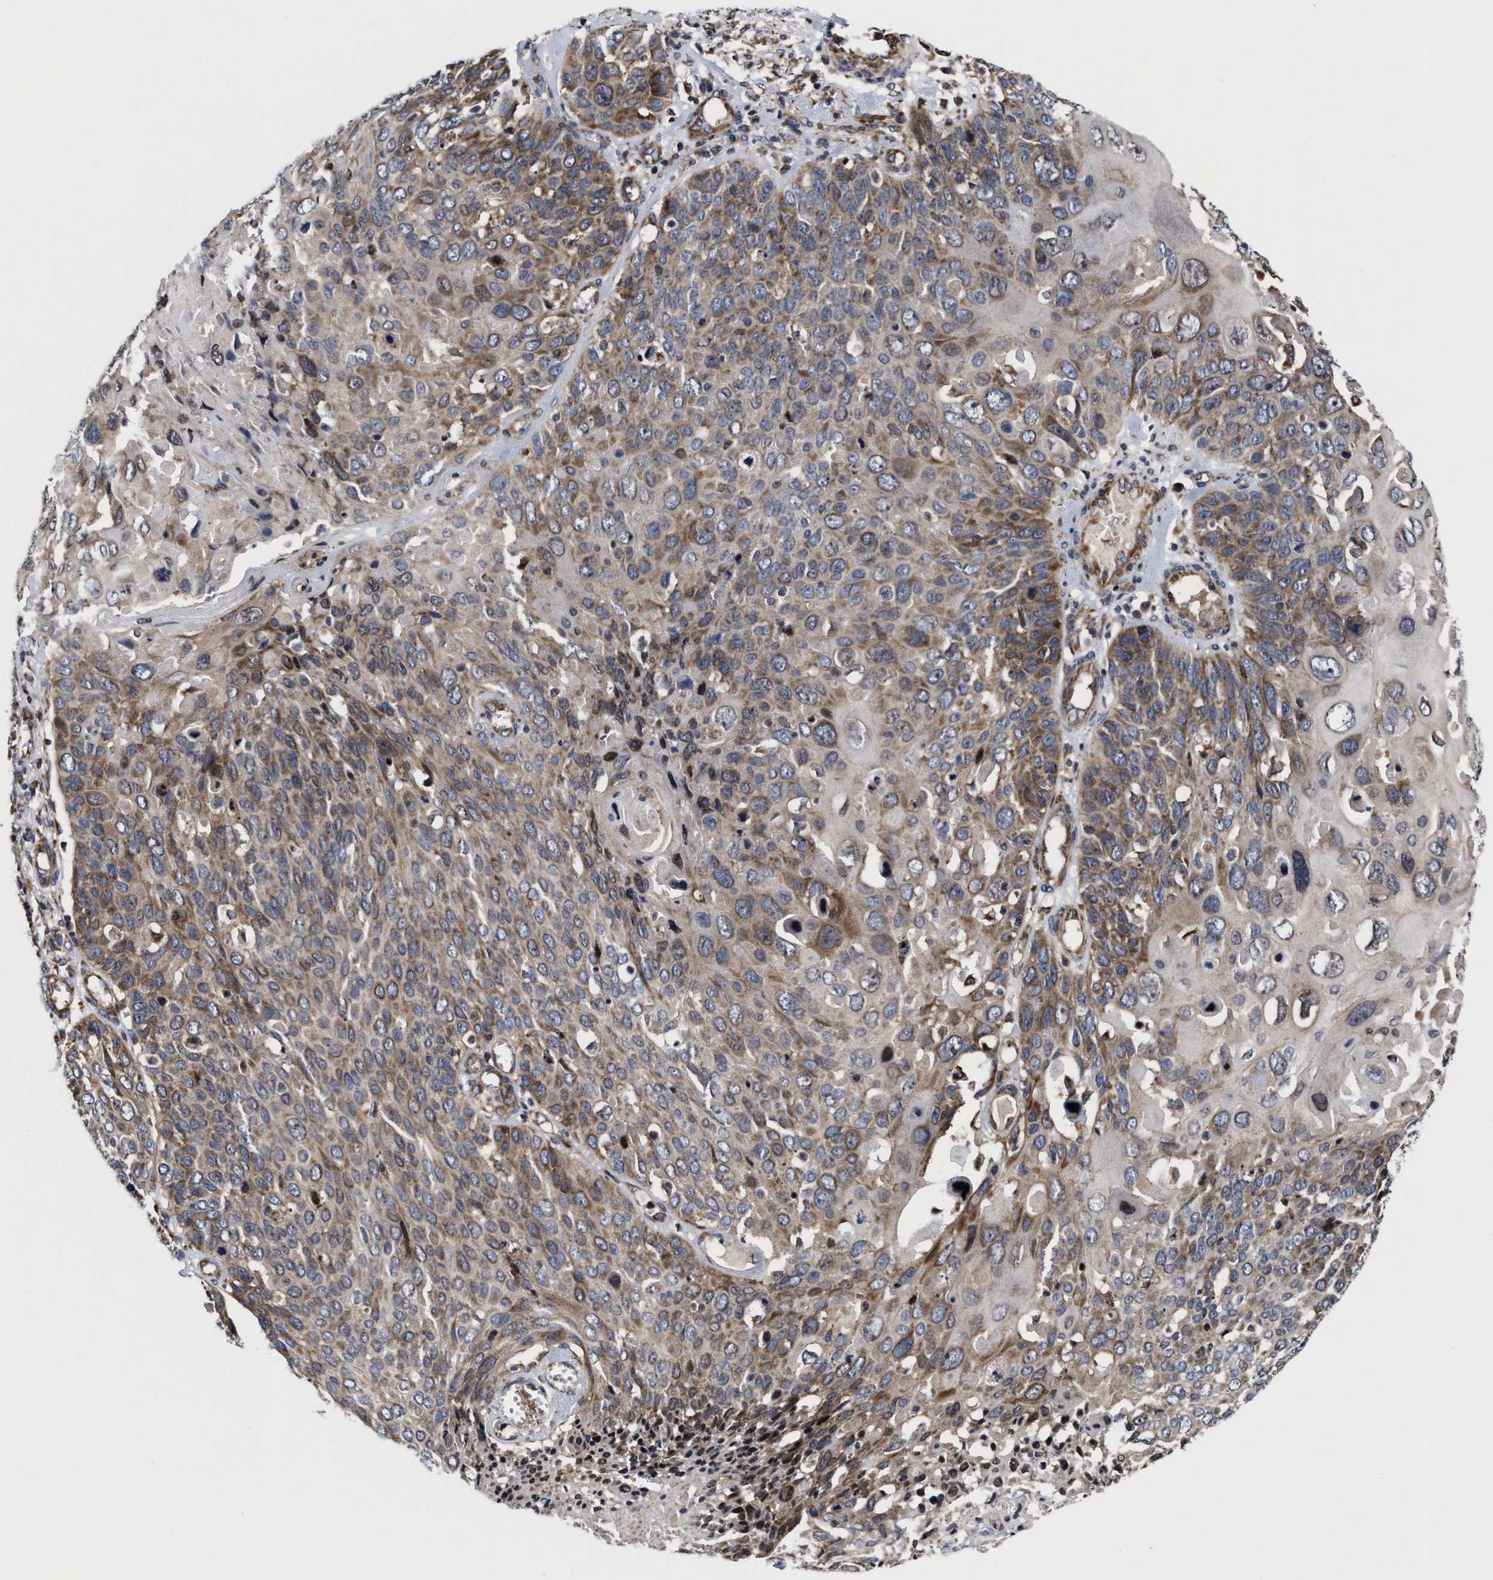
{"staining": {"intensity": "moderate", "quantity": ">75%", "location": "cytoplasmic/membranous"}, "tissue": "cervical cancer", "cell_type": "Tumor cells", "image_type": "cancer", "snomed": [{"axis": "morphology", "description": "Squamous cell carcinoma, NOS"}, {"axis": "topography", "description": "Cervix"}], "caption": "IHC photomicrograph of human cervical squamous cell carcinoma stained for a protein (brown), which displays medium levels of moderate cytoplasmic/membranous positivity in approximately >75% of tumor cells.", "gene": "MRPL50", "patient": {"sex": "female", "age": 74}}